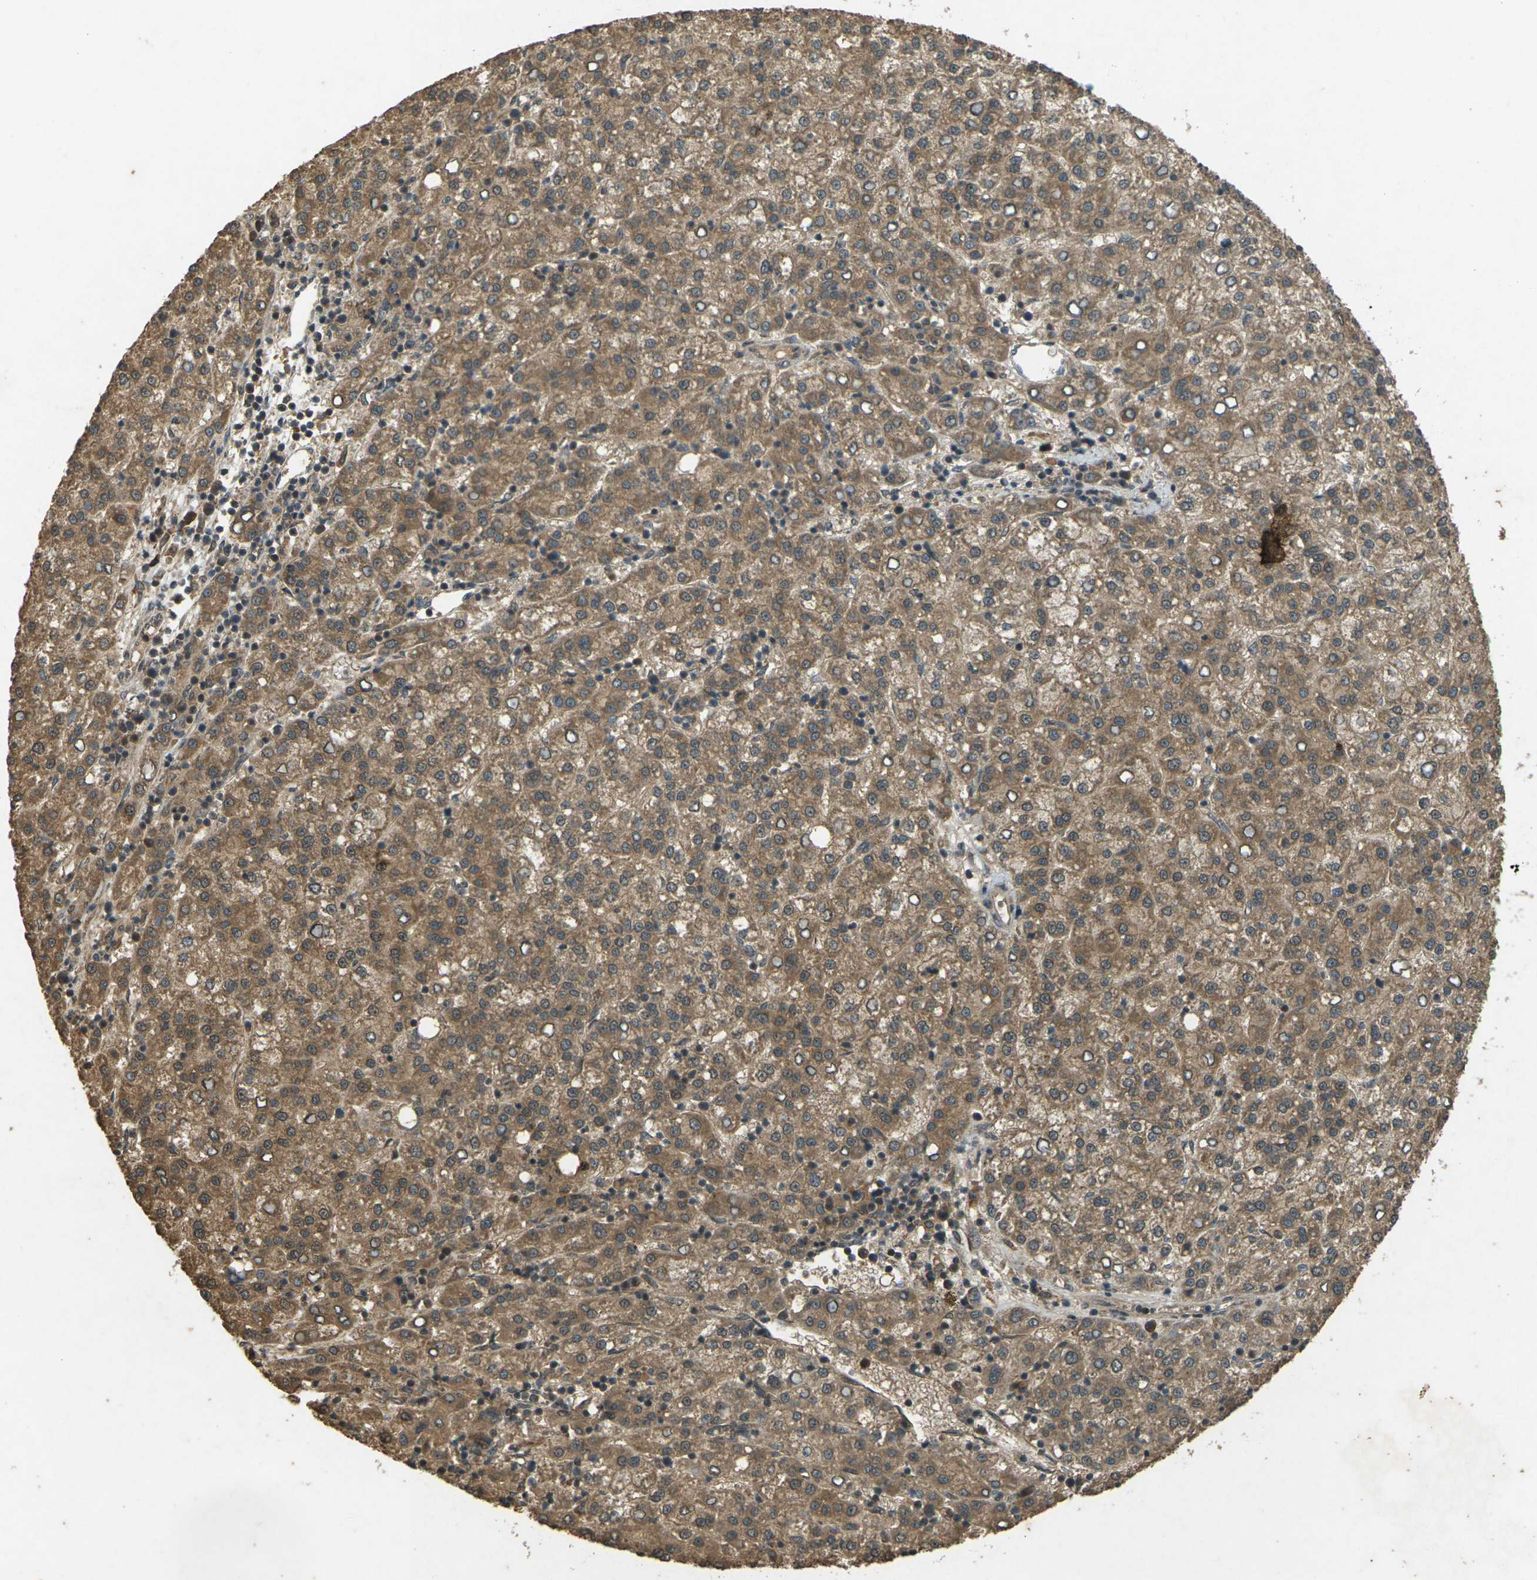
{"staining": {"intensity": "moderate", "quantity": ">75%", "location": "cytoplasmic/membranous"}, "tissue": "liver cancer", "cell_type": "Tumor cells", "image_type": "cancer", "snomed": [{"axis": "morphology", "description": "Carcinoma, Hepatocellular, NOS"}, {"axis": "topography", "description": "Liver"}], "caption": "Protein expression analysis of liver cancer (hepatocellular carcinoma) demonstrates moderate cytoplasmic/membranous positivity in about >75% of tumor cells.", "gene": "TAP1", "patient": {"sex": "female", "age": 58}}